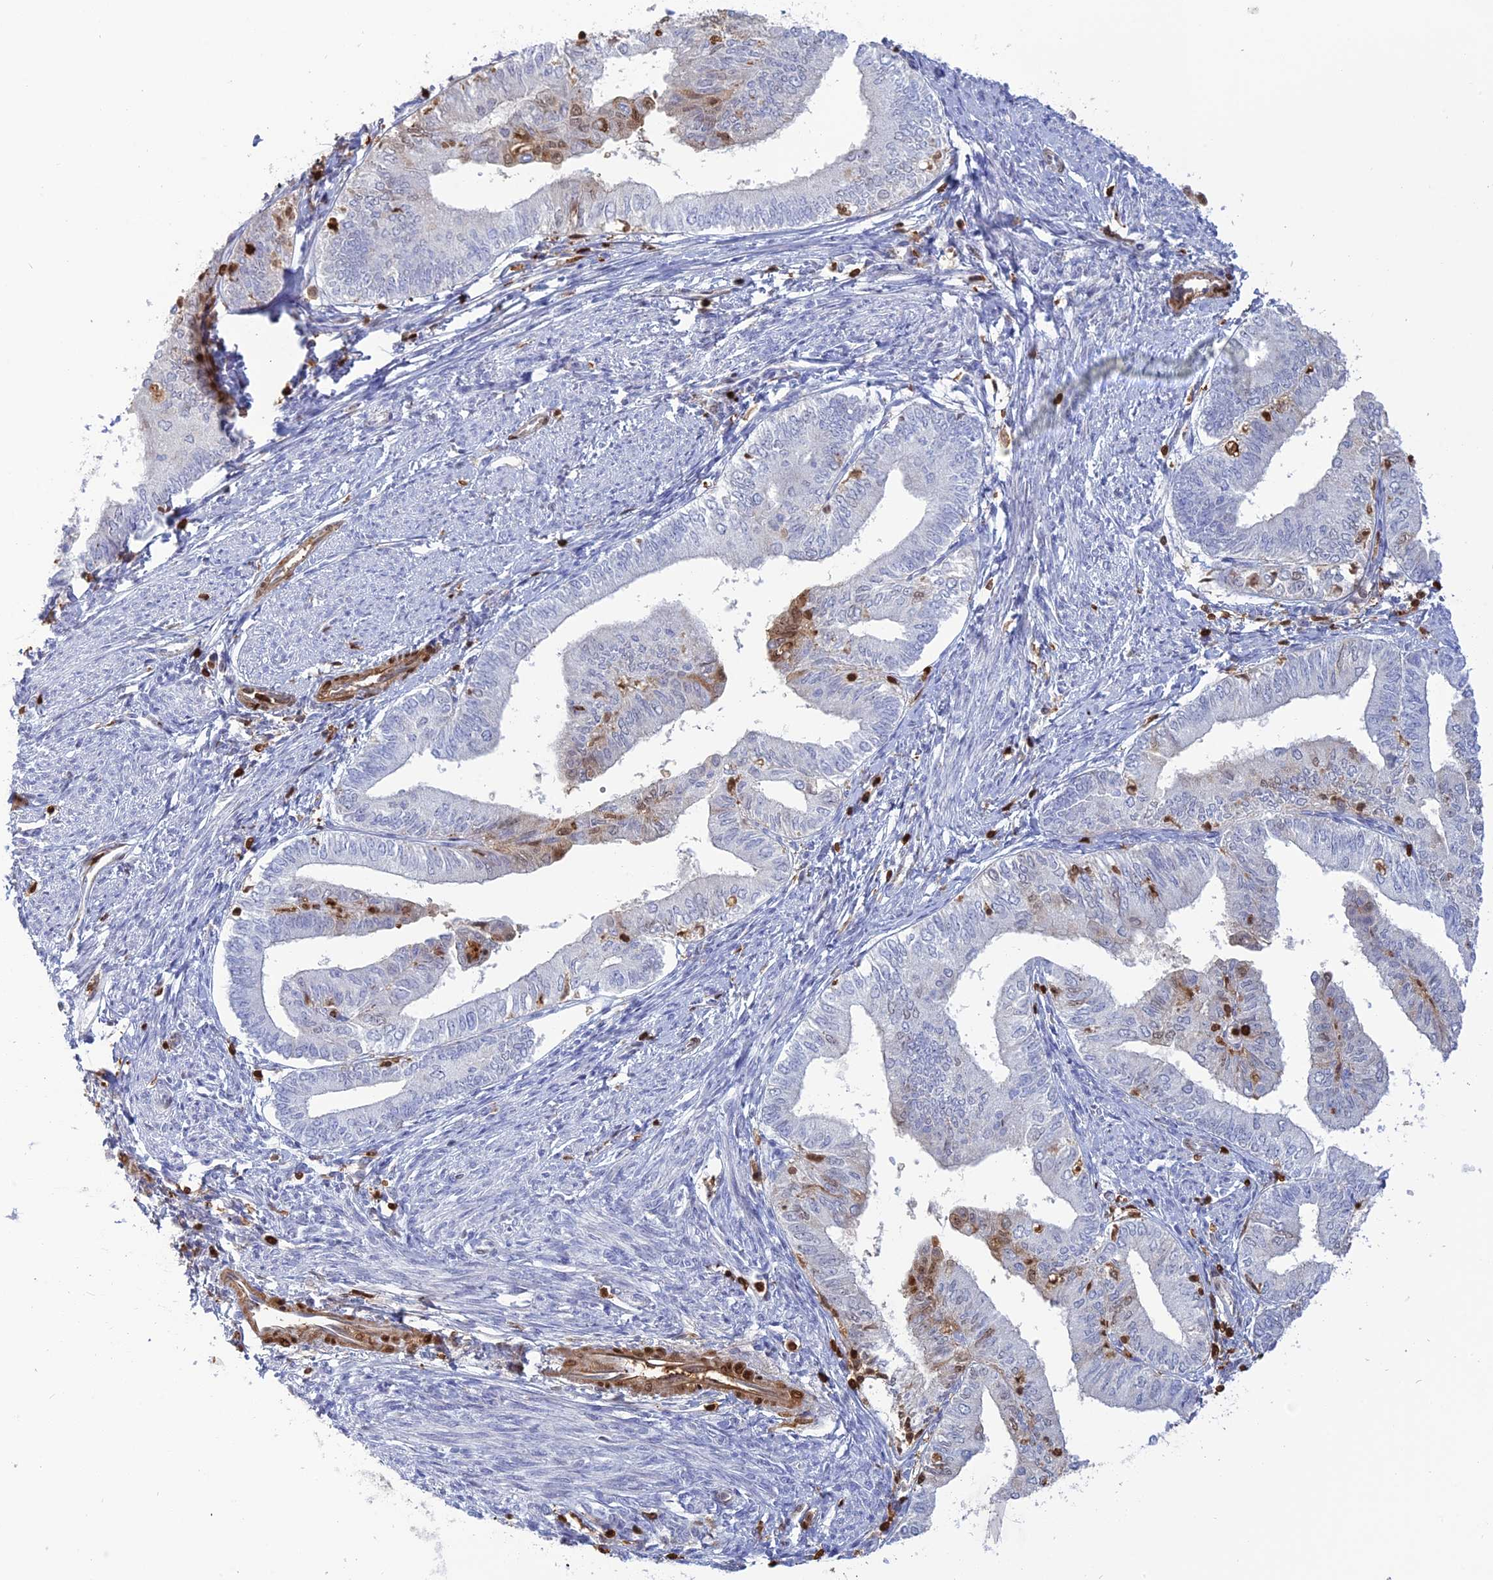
{"staining": {"intensity": "negative", "quantity": "none", "location": "none"}, "tissue": "endometrial cancer", "cell_type": "Tumor cells", "image_type": "cancer", "snomed": [{"axis": "morphology", "description": "Adenocarcinoma, NOS"}, {"axis": "topography", "description": "Endometrium"}], "caption": "The image displays no staining of tumor cells in adenocarcinoma (endometrial).", "gene": "PGBD4", "patient": {"sex": "female", "age": 66}}